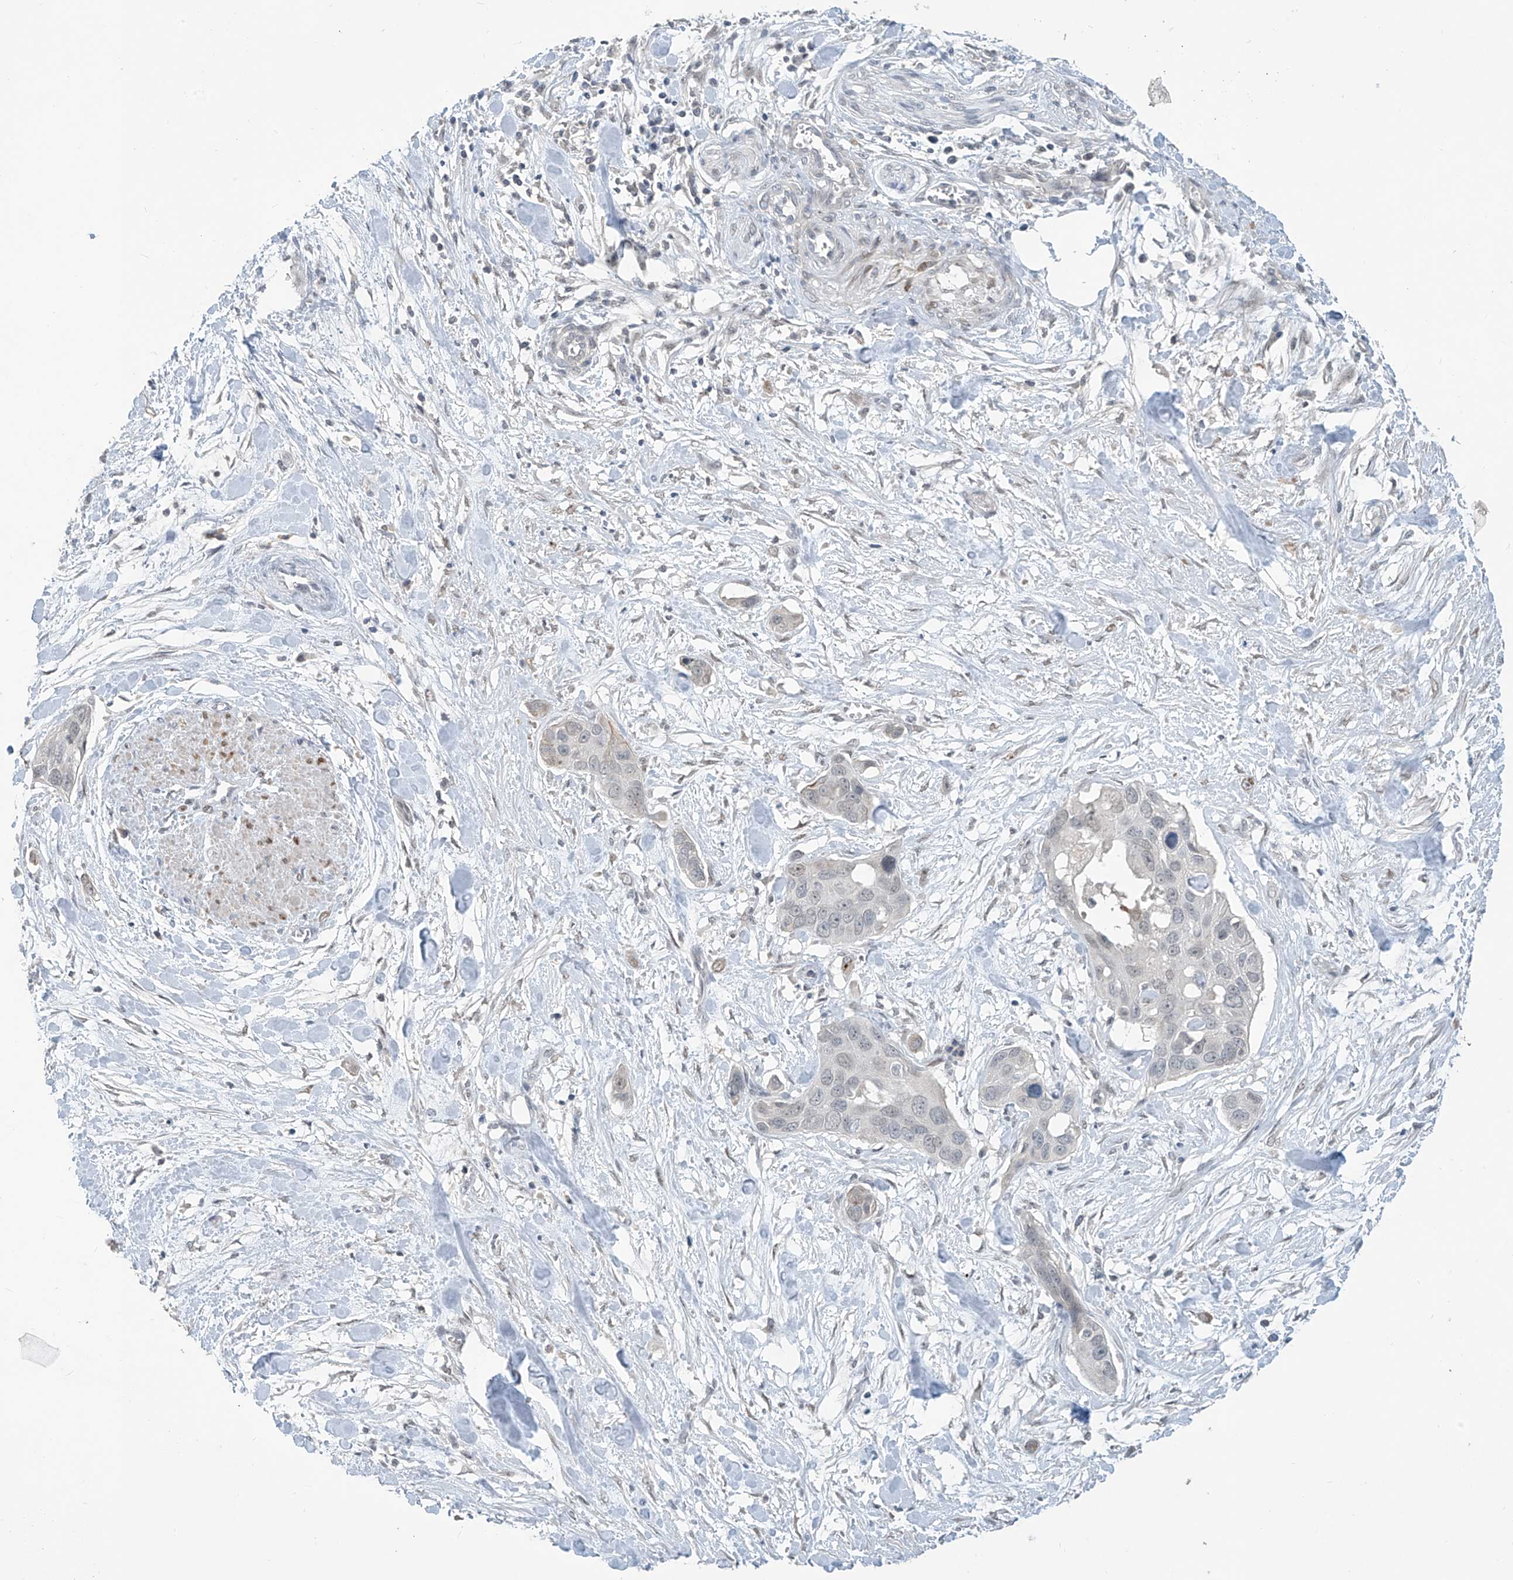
{"staining": {"intensity": "negative", "quantity": "none", "location": "none"}, "tissue": "pancreatic cancer", "cell_type": "Tumor cells", "image_type": "cancer", "snomed": [{"axis": "morphology", "description": "Adenocarcinoma, NOS"}, {"axis": "topography", "description": "Pancreas"}], "caption": "Protein analysis of pancreatic cancer (adenocarcinoma) shows no significant positivity in tumor cells.", "gene": "METAP1D", "patient": {"sex": "female", "age": 60}}